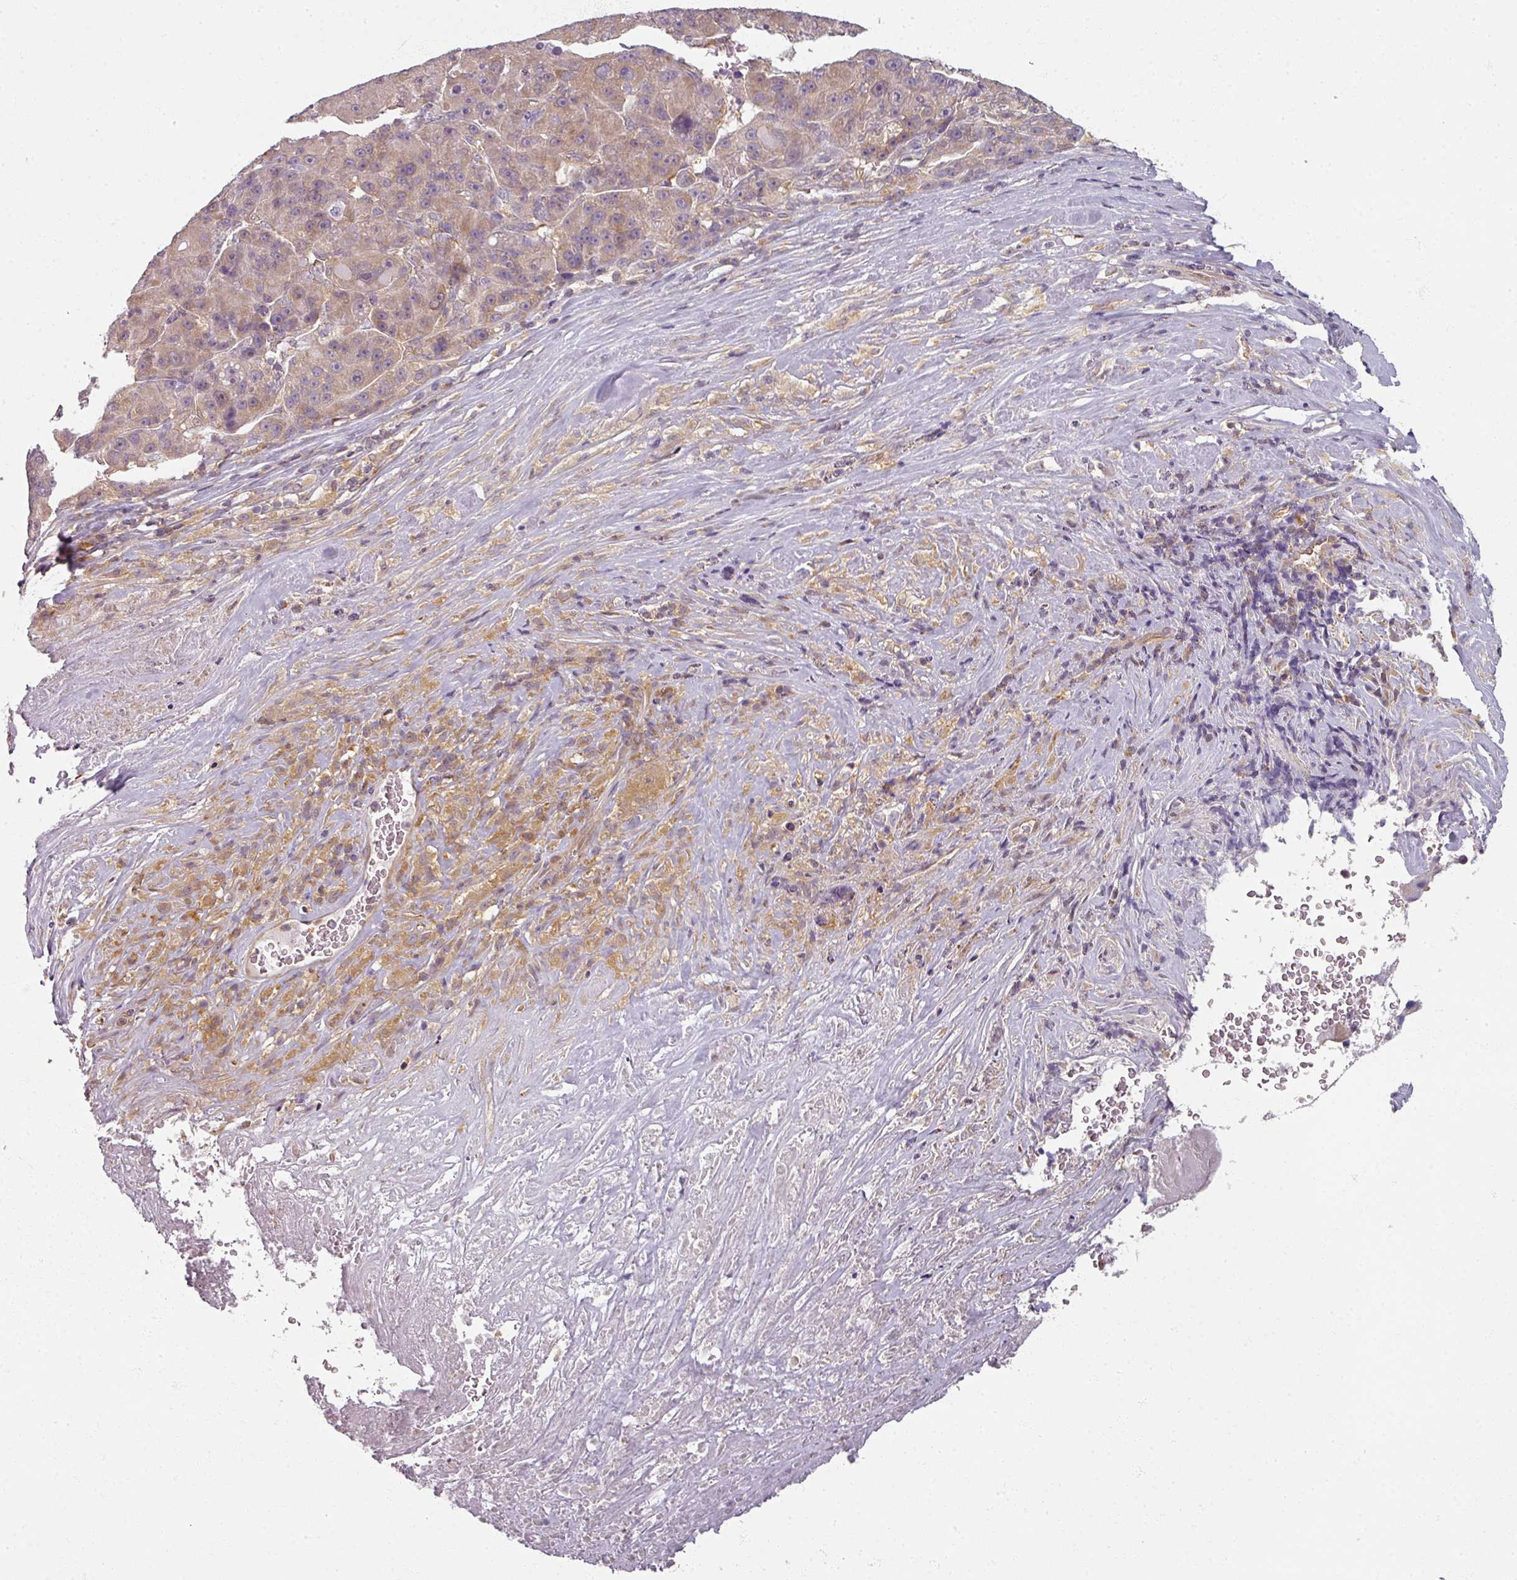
{"staining": {"intensity": "weak", "quantity": "25%-75%", "location": "cytoplasmic/membranous"}, "tissue": "liver cancer", "cell_type": "Tumor cells", "image_type": "cancer", "snomed": [{"axis": "morphology", "description": "Carcinoma, Hepatocellular, NOS"}, {"axis": "topography", "description": "Liver"}], "caption": "Approximately 25%-75% of tumor cells in human hepatocellular carcinoma (liver) demonstrate weak cytoplasmic/membranous protein expression as visualized by brown immunohistochemical staining.", "gene": "AGPAT4", "patient": {"sex": "male", "age": 76}}